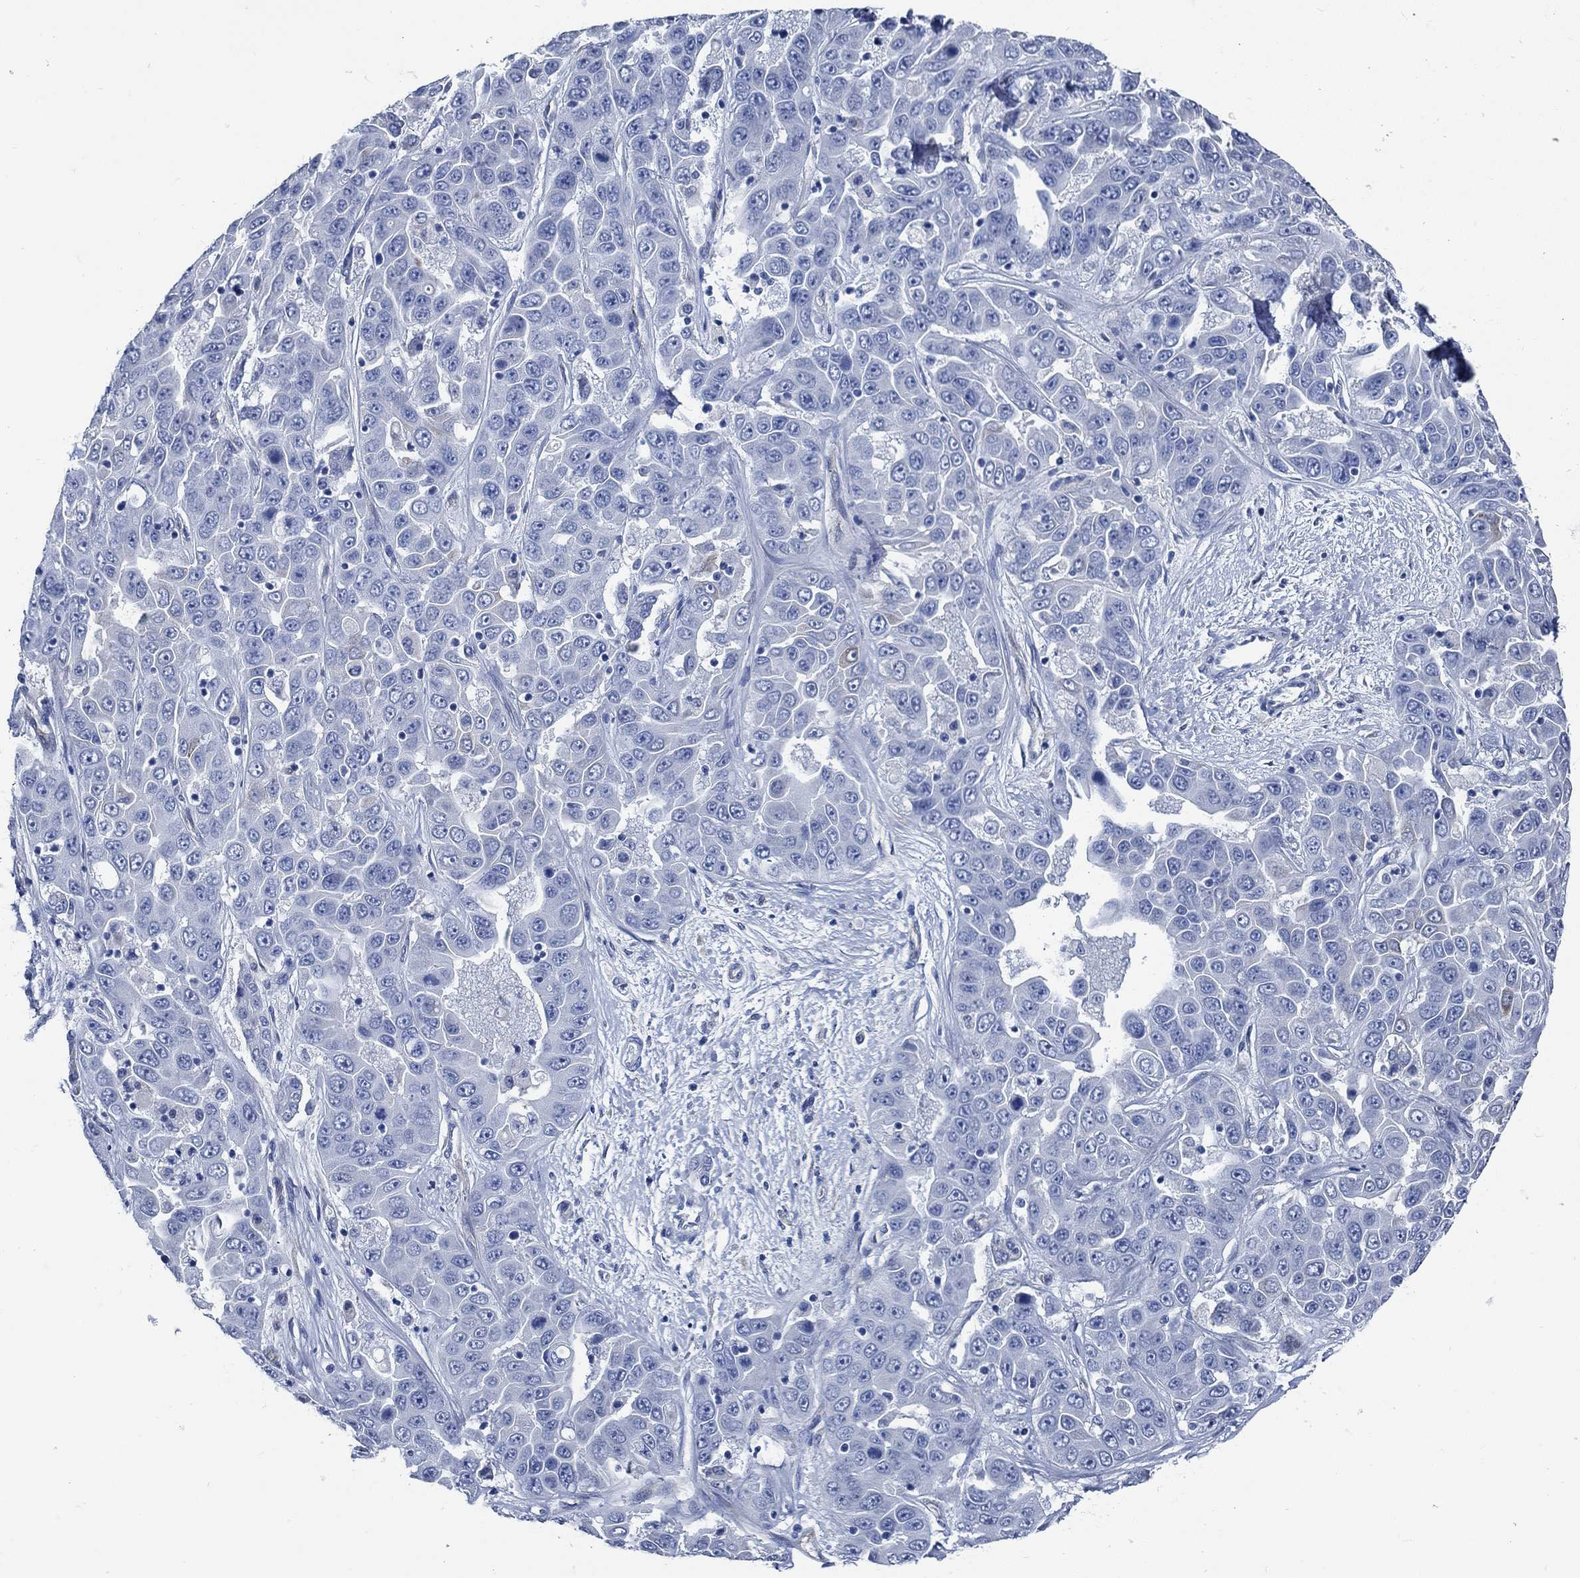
{"staining": {"intensity": "negative", "quantity": "none", "location": "none"}, "tissue": "liver cancer", "cell_type": "Tumor cells", "image_type": "cancer", "snomed": [{"axis": "morphology", "description": "Cholangiocarcinoma"}, {"axis": "topography", "description": "Liver"}], "caption": "This is a histopathology image of IHC staining of cholangiocarcinoma (liver), which shows no positivity in tumor cells. Brightfield microscopy of IHC stained with DAB (3,3'-diaminobenzidine) (brown) and hematoxylin (blue), captured at high magnification.", "gene": "HECW2", "patient": {"sex": "female", "age": 52}}